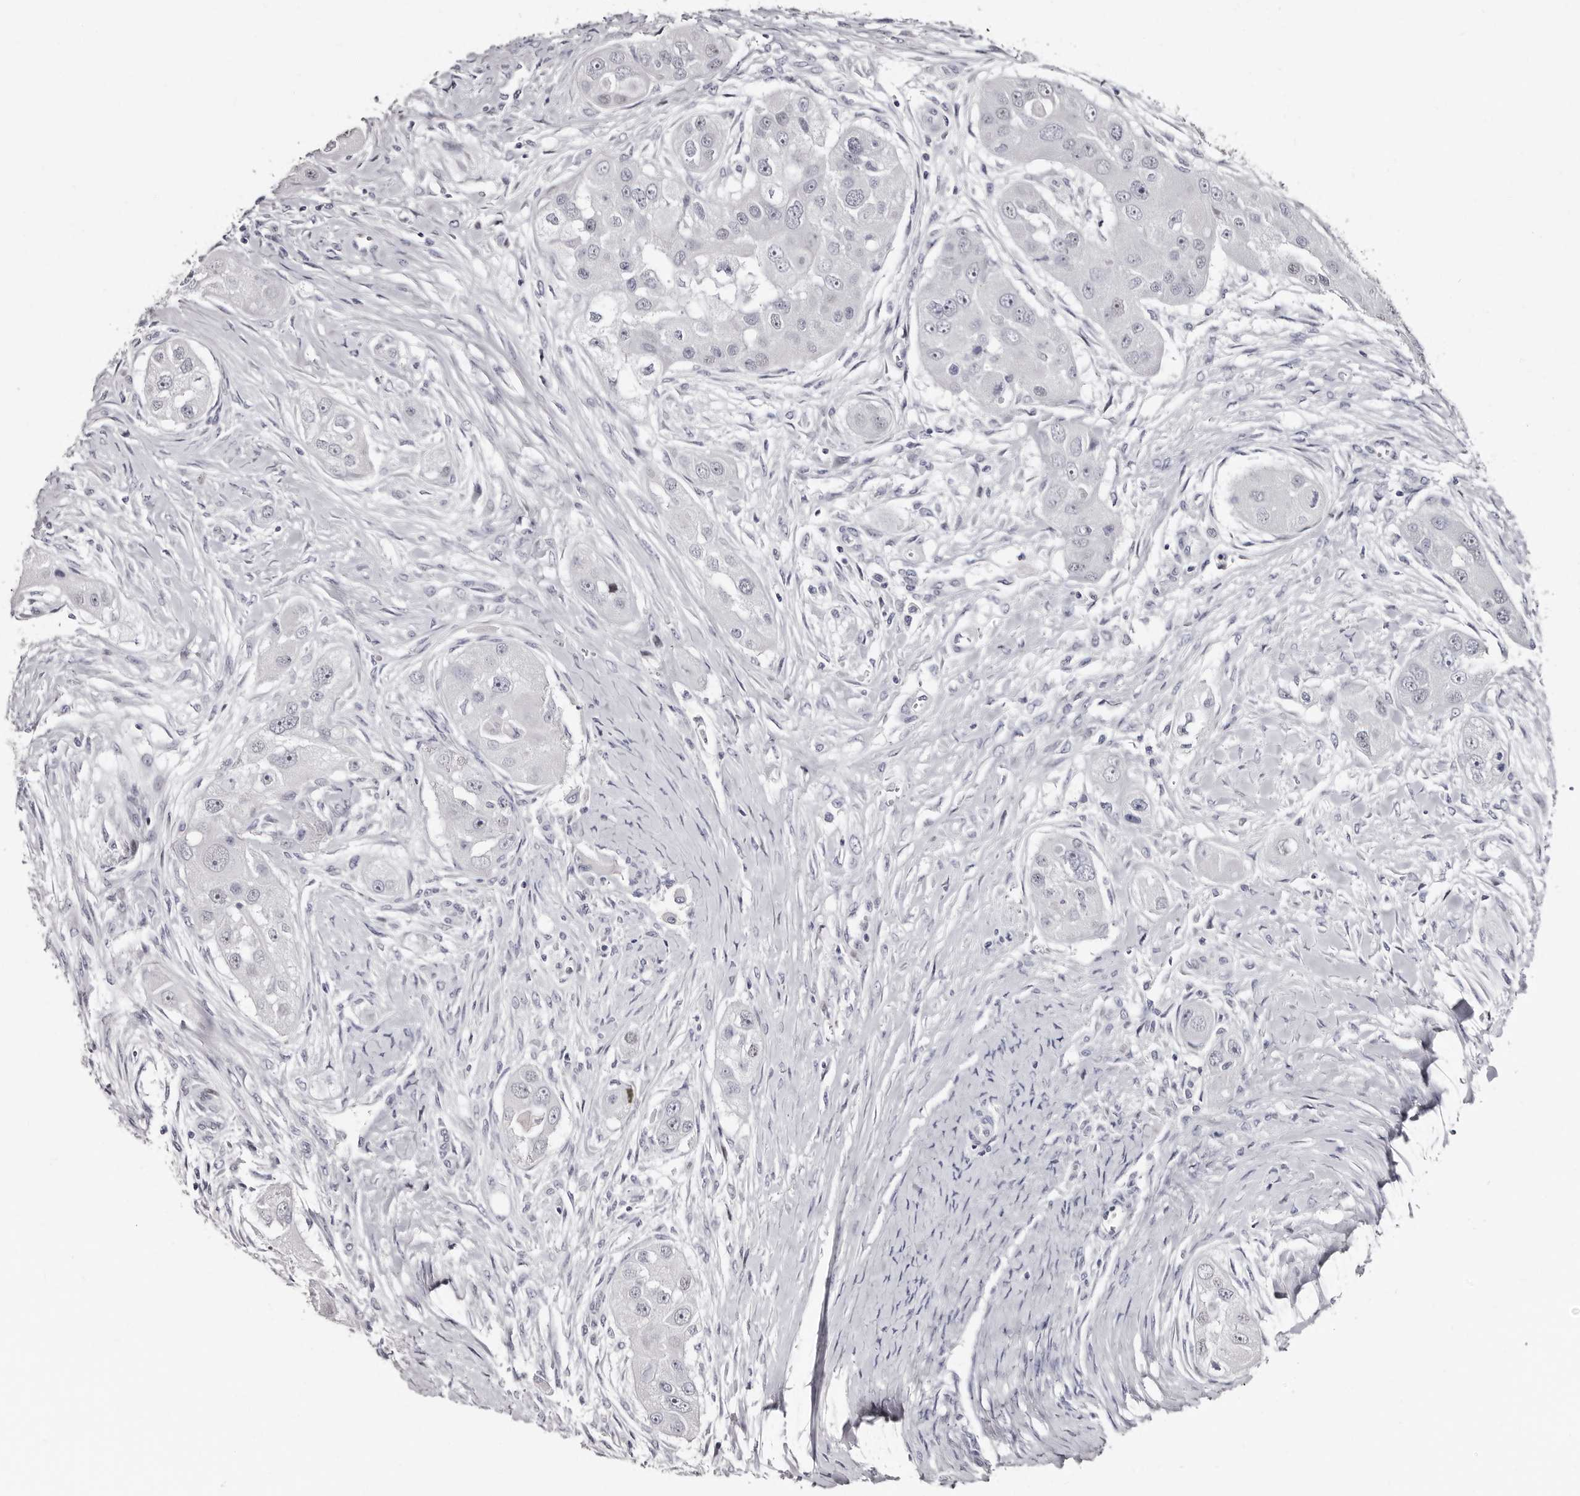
{"staining": {"intensity": "negative", "quantity": "none", "location": "none"}, "tissue": "head and neck cancer", "cell_type": "Tumor cells", "image_type": "cancer", "snomed": [{"axis": "morphology", "description": "Normal tissue, NOS"}, {"axis": "morphology", "description": "Squamous cell carcinoma, NOS"}, {"axis": "topography", "description": "Skeletal muscle"}, {"axis": "topography", "description": "Head-Neck"}], "caption": "Immunohistochemistry photomicrograph of neoplastic tissue: human squamous cell carcinoma (head and neck) stained with DAB (3,3'-diaminobenzidine) reveals no significant protein staining in tumor cells. (Brightfield microscopy of DAB (3,3'-diaminobenzidine) IHC at high magnification).", "gene": "TBC1D22B", "patient": {"sex": "male", "age": 51}}